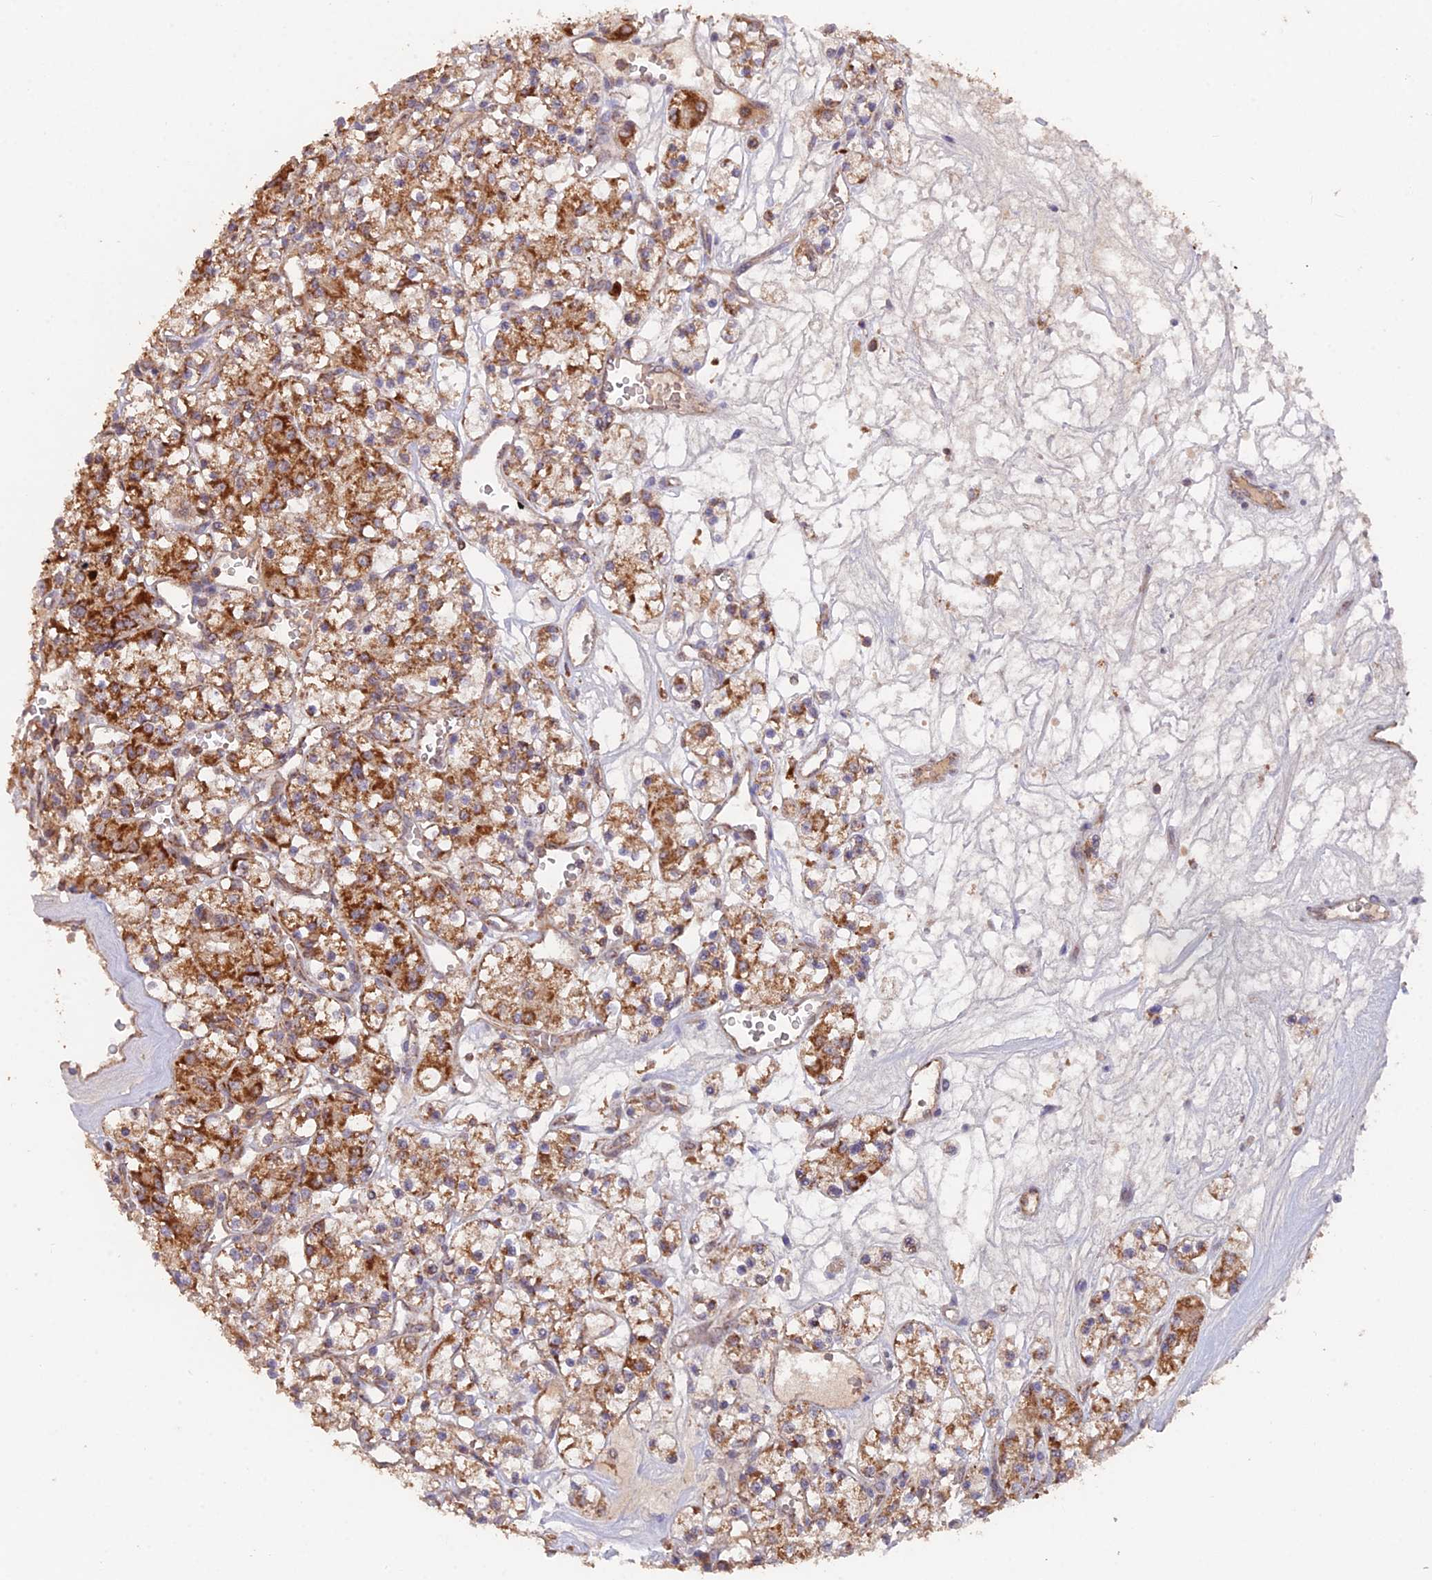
{"staining": {"intensity": "moderate", "quantity": ">75%", "location": "cytoplasmic/membranous"}, "tissue": "renal cancer", "cell_type": "Tumor cells", "image_type": "cancer", "snomed": [{"axis": "morphology", "description": "Adenocarcinoma, NOS"}, {"axis": "topography", "description": "Kidney"}], "caption": "Immunohistochemical staining of human adenocarcinoma (renal) demonstrates medium levels of moderate cytoplasmic/membranous staining in about >75% of tumor cells.", "gene": "IFT22", "patient": {"sex": "female", "age": 59}}